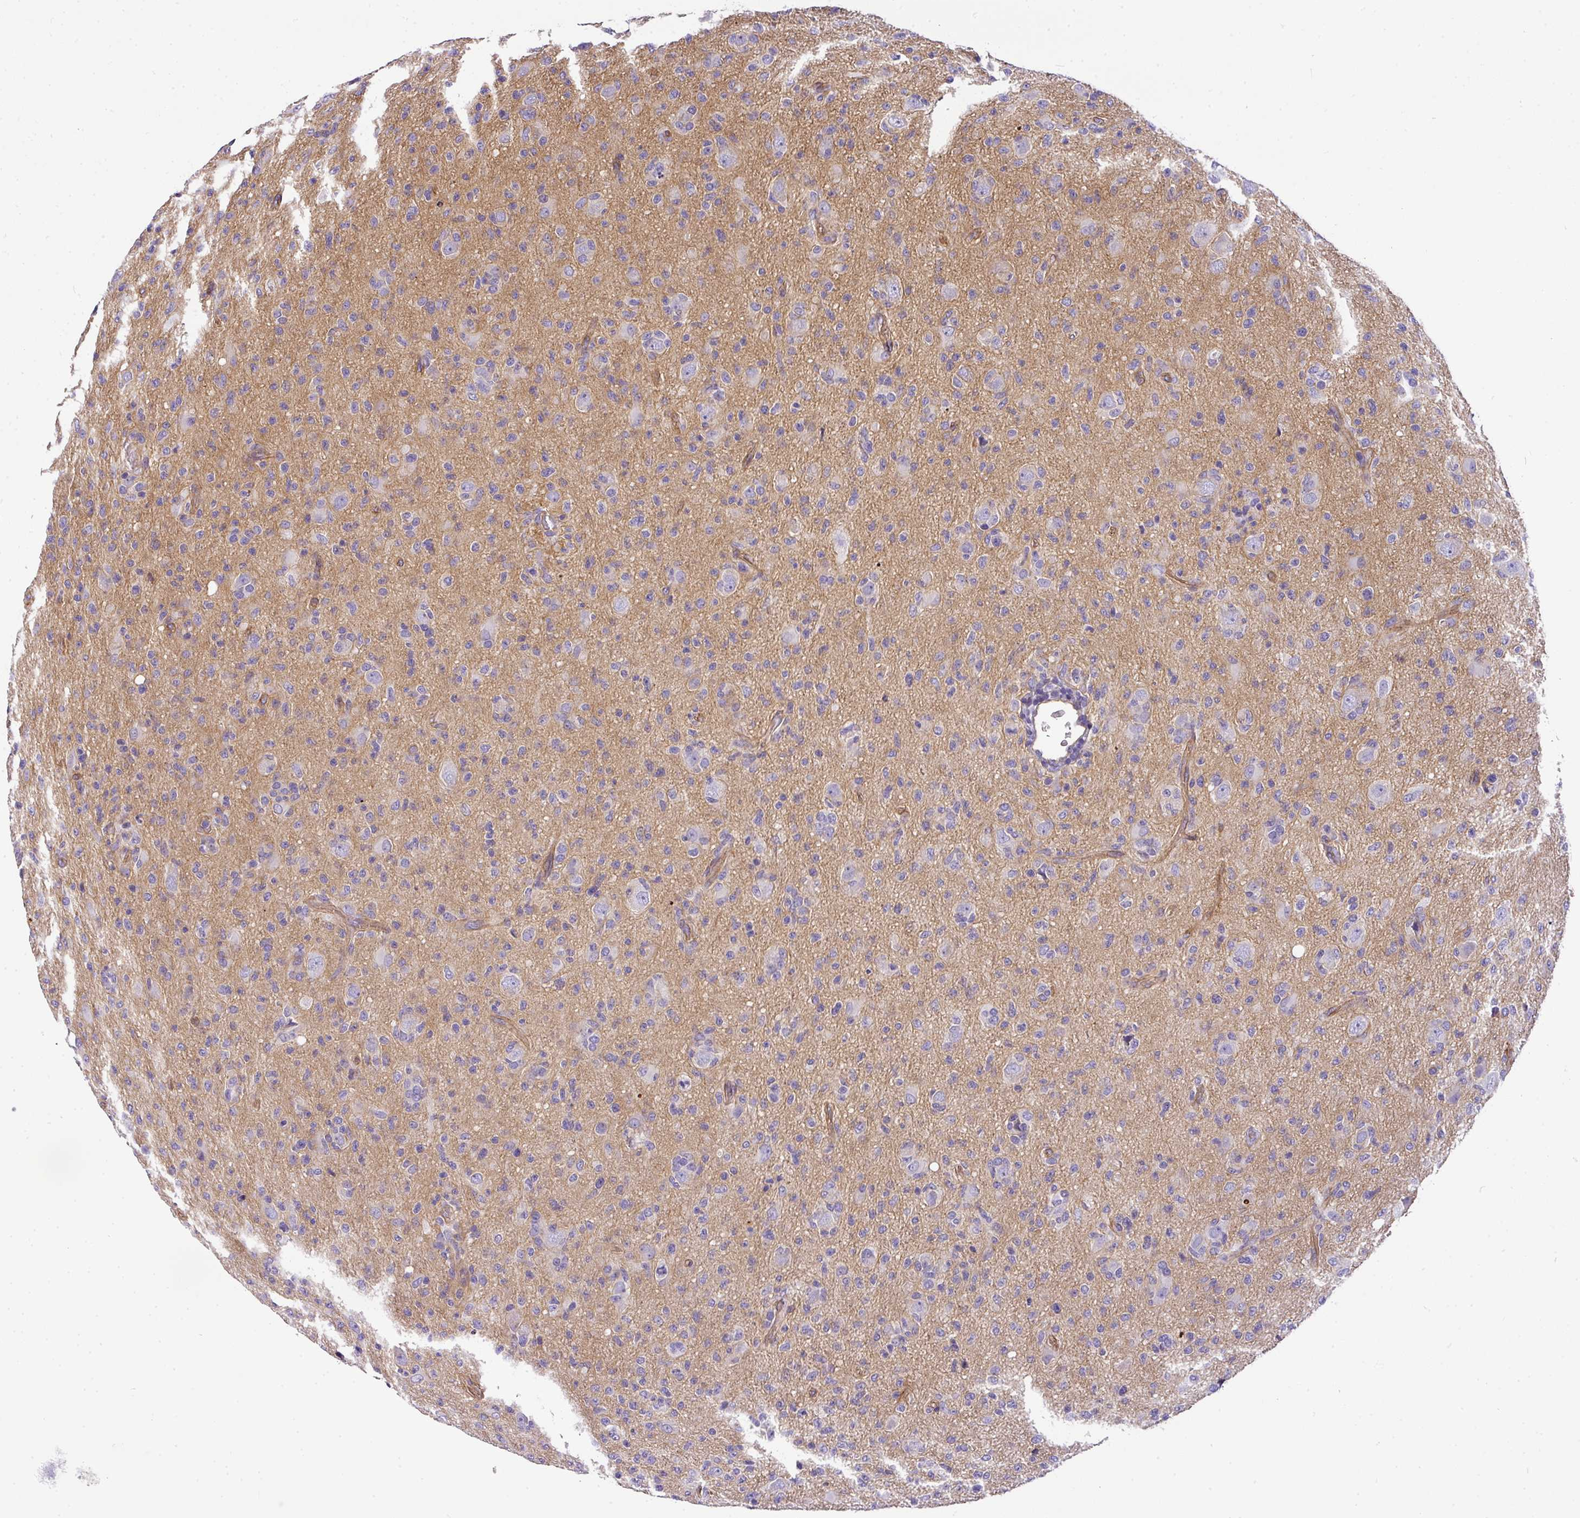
{"staining": {"intensity": "negative", "quantity": "none", "location": "none"}, "tissue": "glioma", "cell_type": "Tumor cells", "image_type": "cancer", "snomed": [{"axis": "morphology", "description": "Glioma, malignant, High grade"}, {"axis": "topography", "description": "Brain"}], "caption": "High magnification brightfield microscopy of high-grade glioma (malignant) stained with DAB (brown) and counterstained with hematoxylin (blue): tumor cells show no significant positivity.", "gene": "OR11H4", "patient": {"sex": "female", "age": 57}}